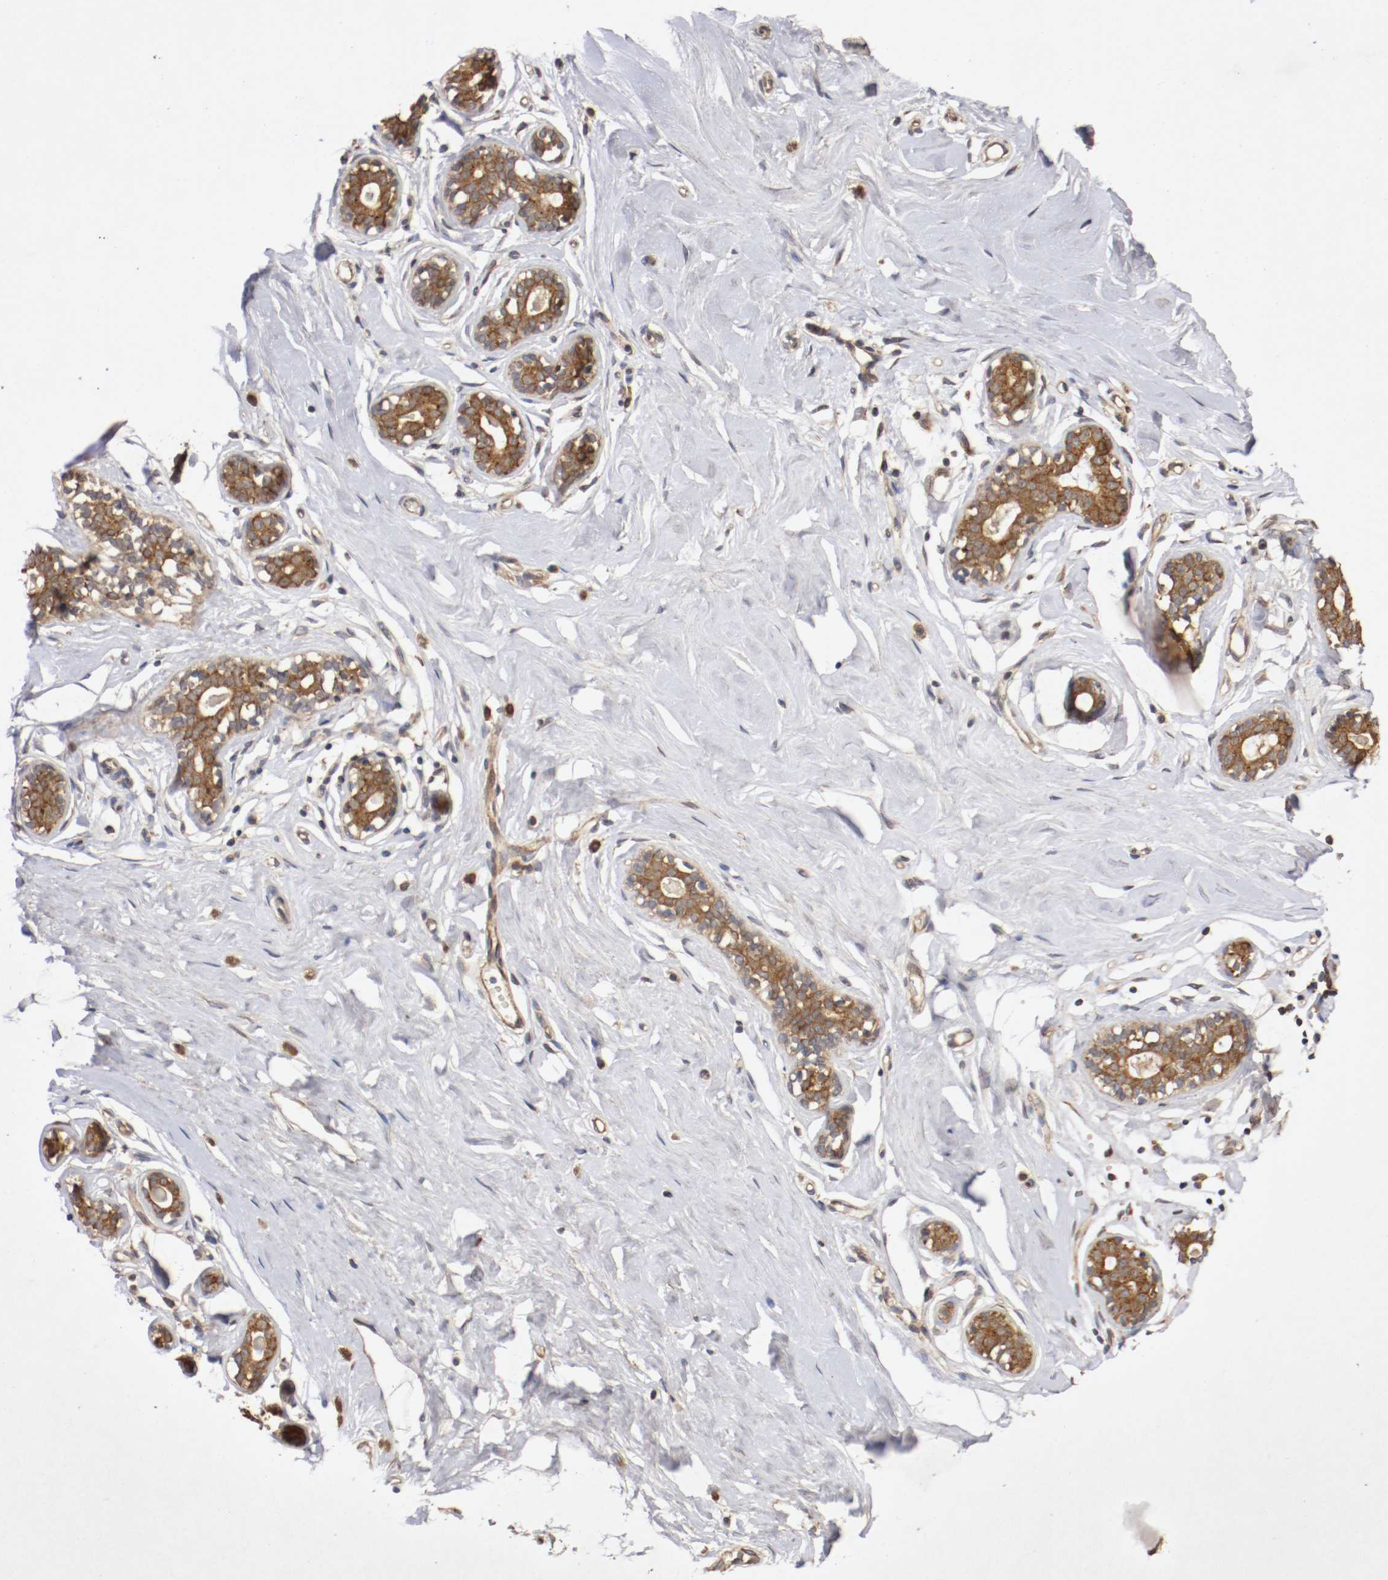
{"staining": {"intensity": "moderate", "quantity": ">75%", "location": "cytoplasmic/membranous"}, "tissue": "breast", "cell_type": "Adipocytes", "image_type": "normal", "snomed": [{"axis": "morphology", "description": "Normal tissue, NOS"}, {"axis": "topography", "description": "Breast"}], "caption": "Breast stained for a protein displays moderate cytoplasmic/membranous positivity in adipocytes. Using DAB (brown) and hematoxylin (blue) stains, captured at high magnification using brightfield microscopy.", "gene": "VEZT", "patient": {"sex": "female", "age": 23}}